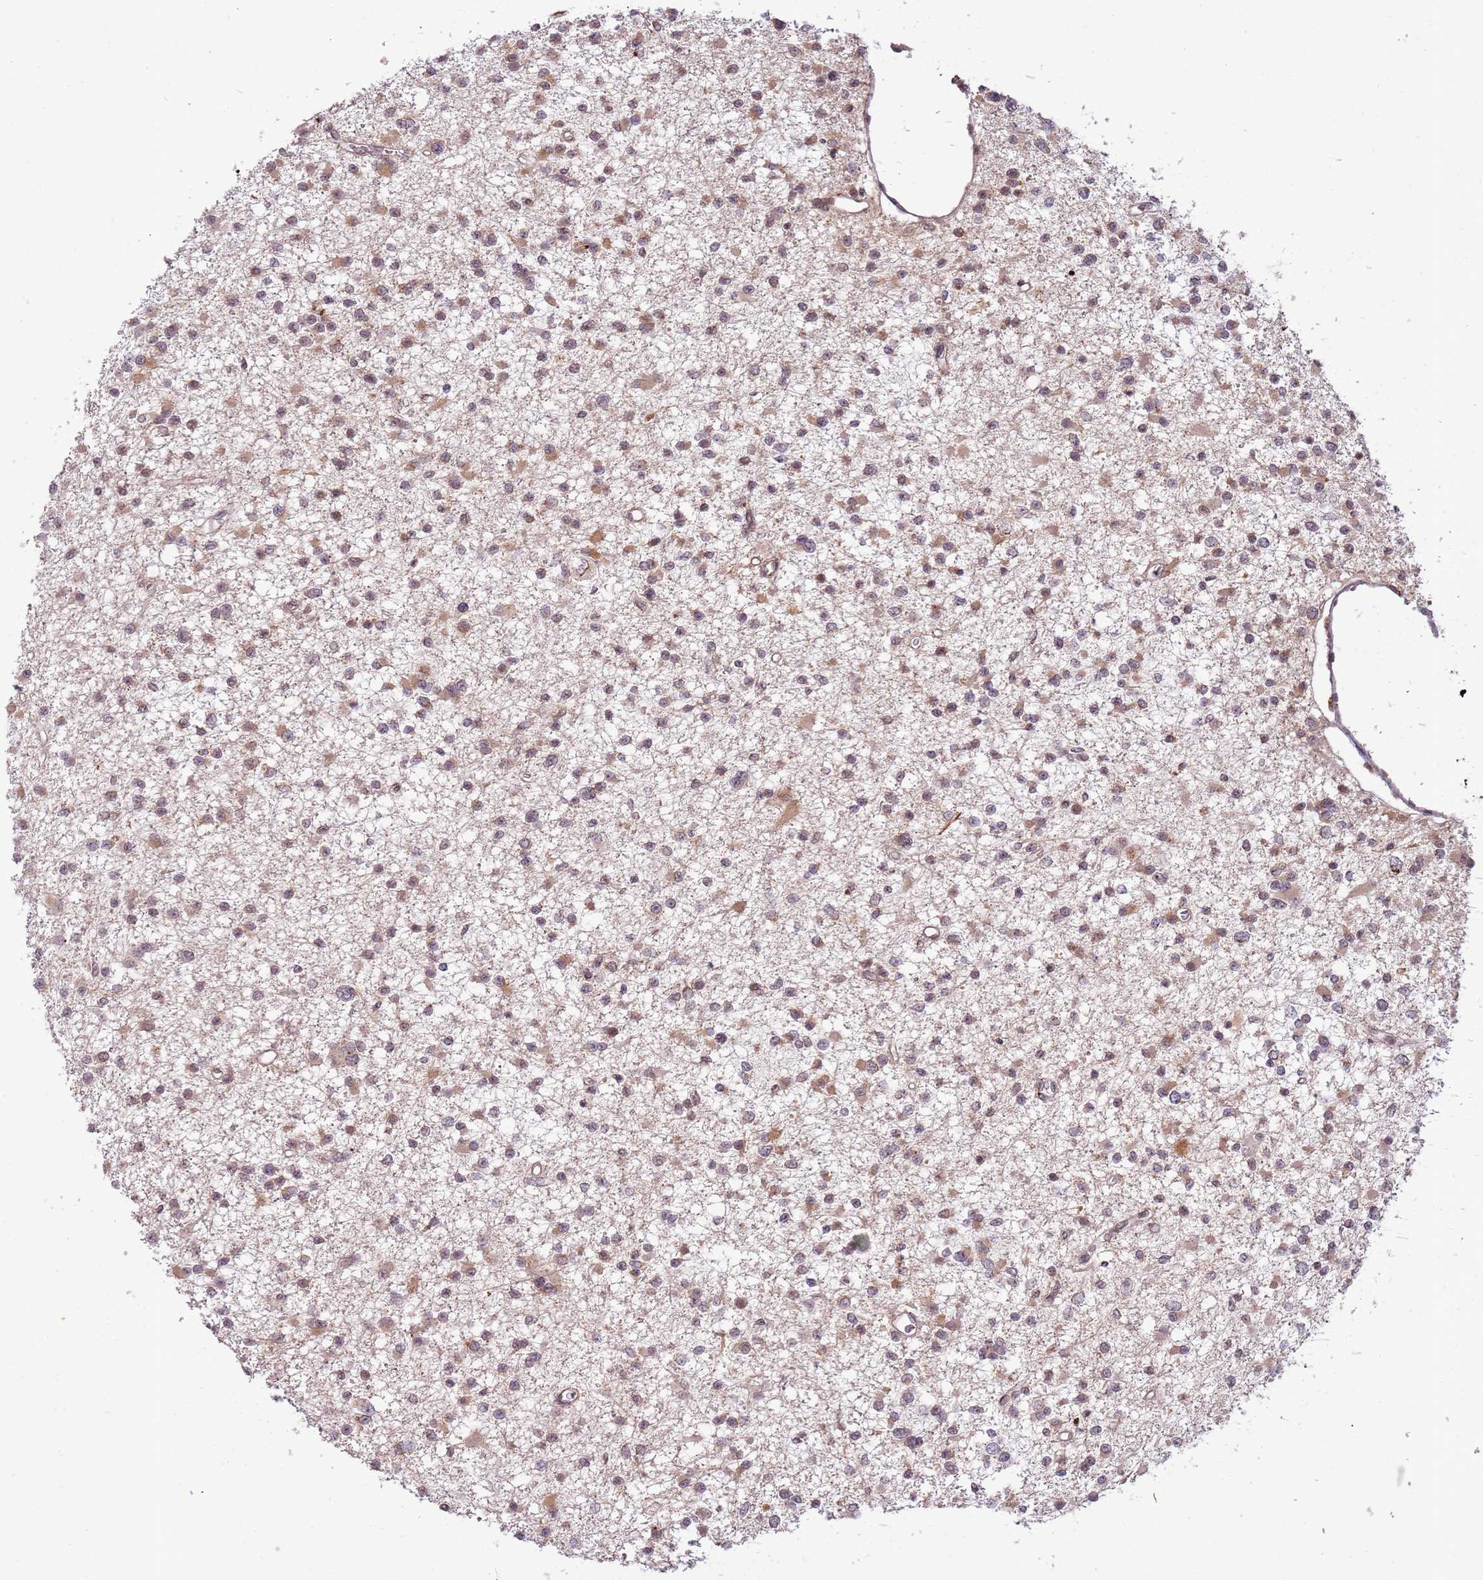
{"staining": {"intensity": "weak", "quantity": "25%-75%", "location": "cytoplasmic/membranous"}, "tissue": "glioma", "cell_type": "Tumor cells", "image_type": "cancer", "snomed": [{"axis": "morphology", "description": "Glioma, malignant, Low grade"}, {"axis": "topography", "description": "Brain"}], "caption": "The immunohistochemical stain highlights weak cytoplasmic/membranous positivity in tumor cells of glioma tissue.", "gene": "SAMSN1", "patient": {"sex": "female", "age": 22}}